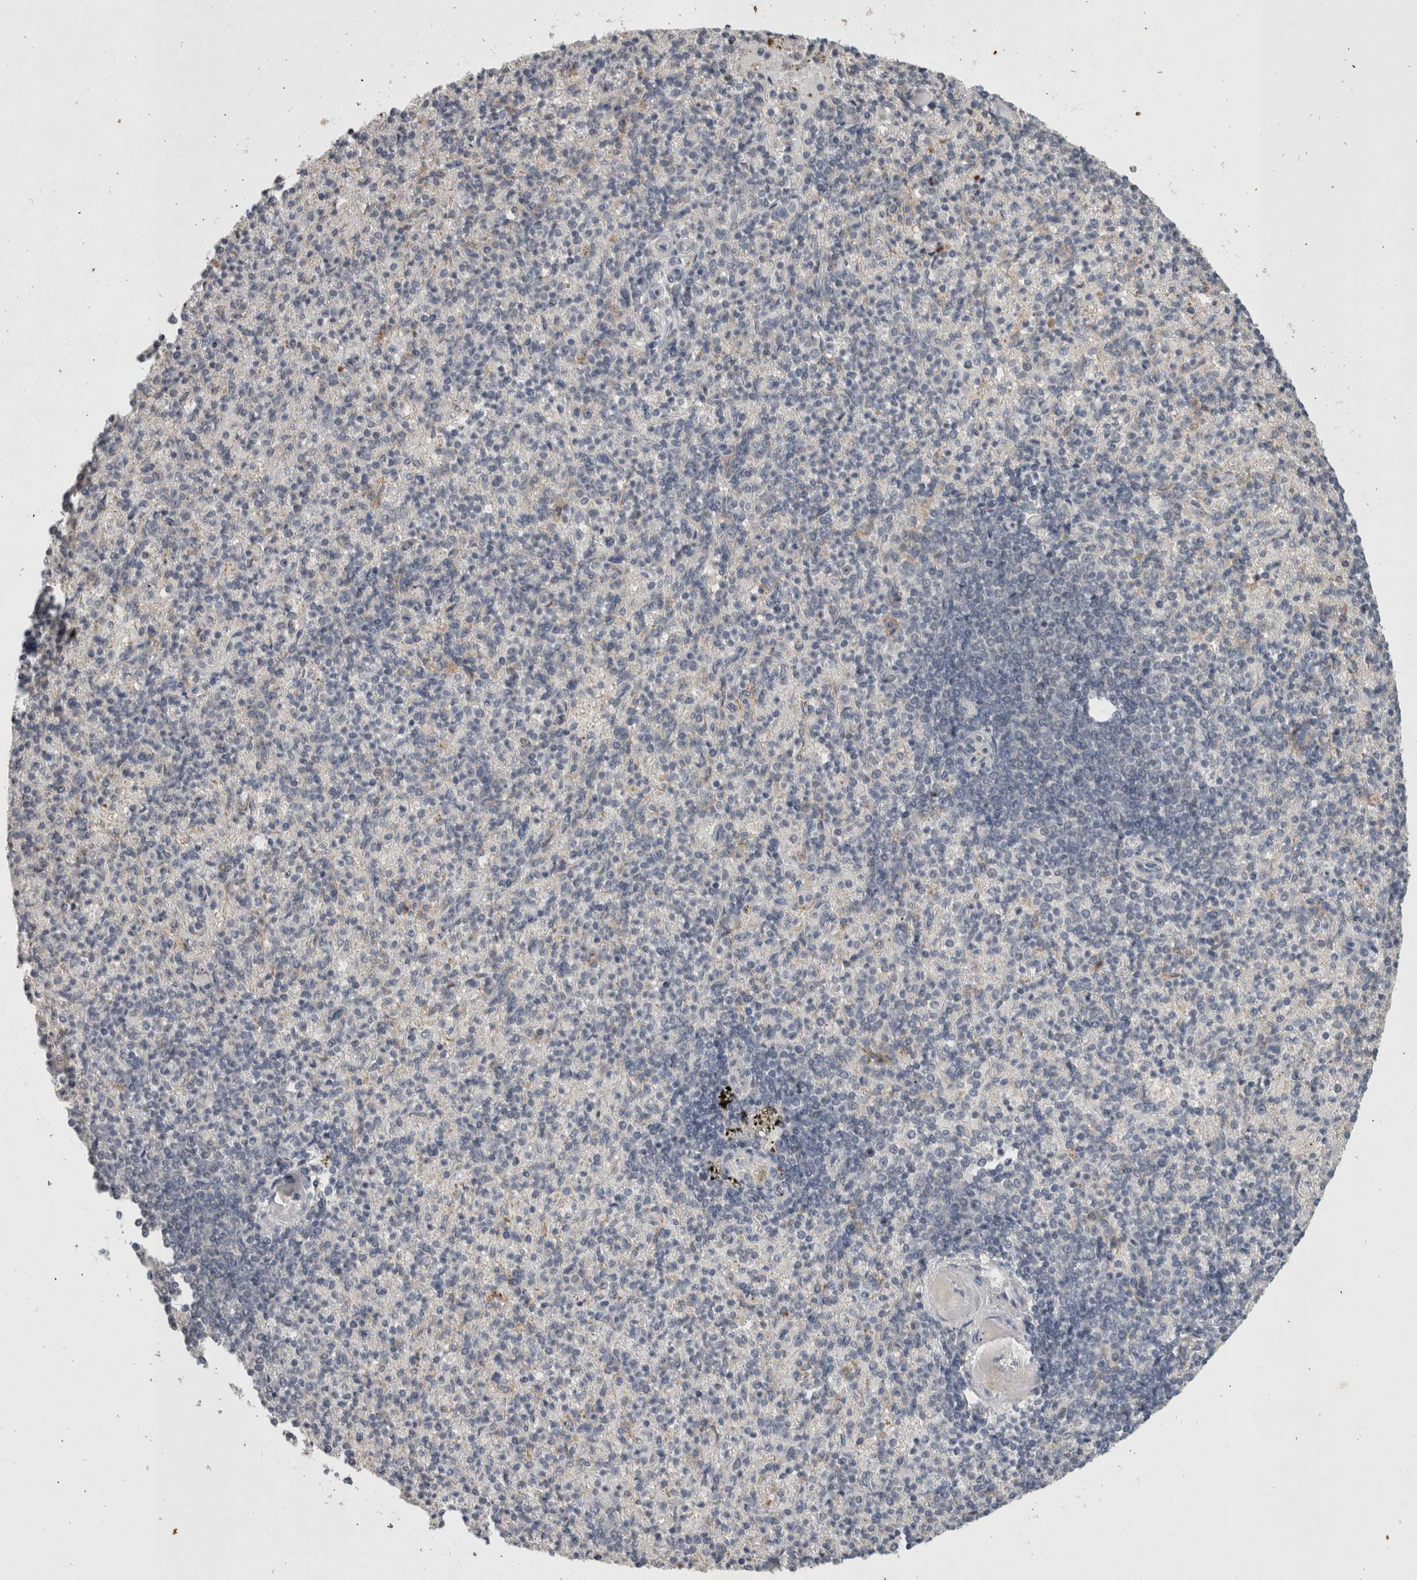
{"staining": {"intensity": "negative", "quantity": "none", "location": "none"}, "tissue": "spleen", "cell_type": "Cells in red pulp", "image_type": "normal", "snomed": [{"axis": "morphology", "description": "Normal tissue, NOS"}, {"axis": "topography", "description": "Spleen"}], "caption": "Cells in red pulp are negative for brown protein staining in unremarkable spleen.", "gene": "RHPN1", "patient": {"sex": "female", "age": 74}}